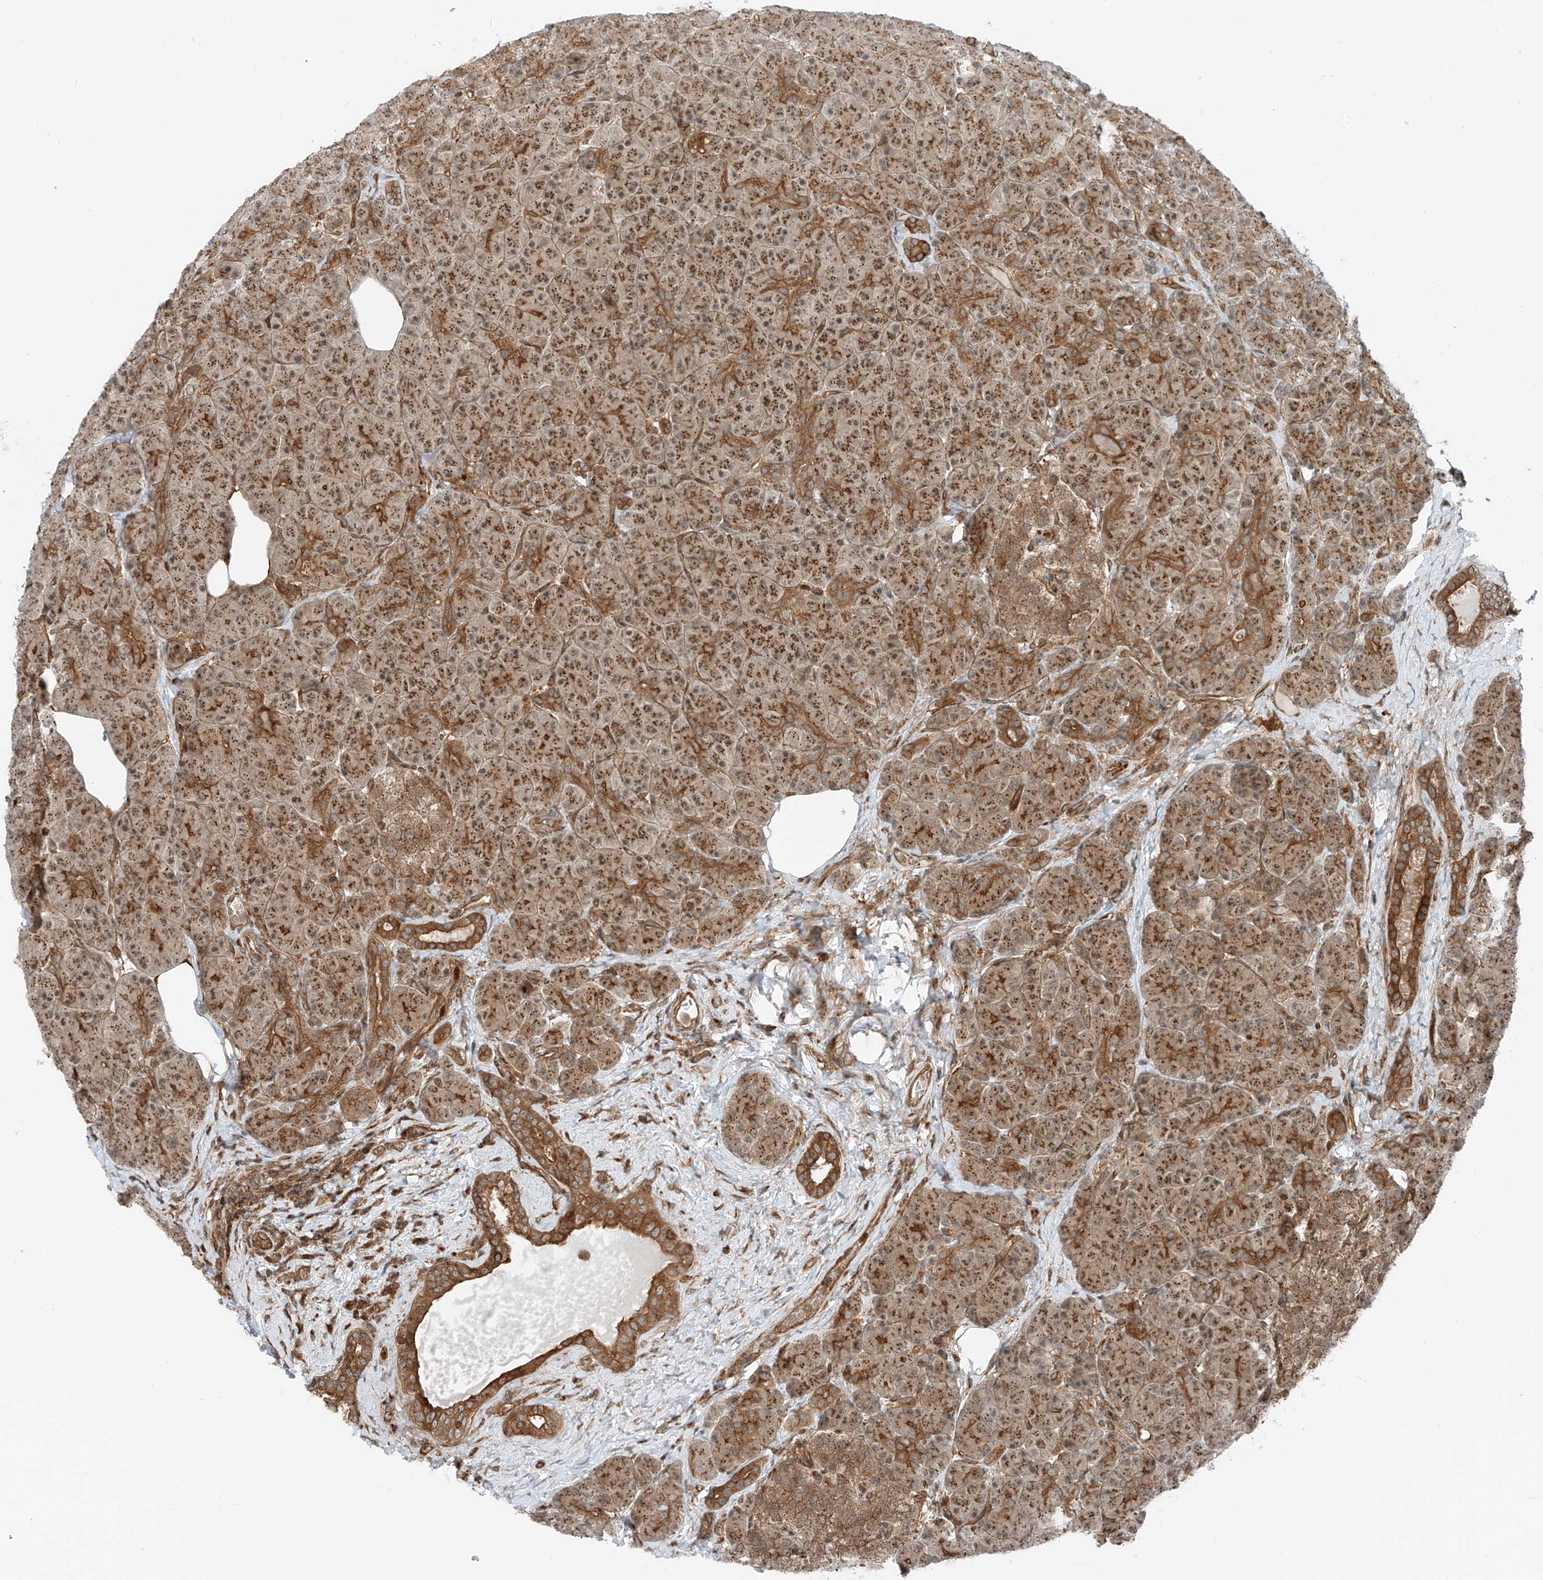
{"staining": {"intensity": "moderate", "quantity": ">75%", "location": "cytoplasmic/membranous"}, "tissue": "pancreas", "cell_type": "Exocrine glandular cells", "image_type": "normal", "snomed": [{"axis": "morphology", "description": "Normal tissue, NOS"}, {"axis": "topography", "description": "Pancreas"}], "caption": "A brown stain shows moderate cytoplasmic/membranous expression of a protein in exocrine glandular cells of benign pancreas.", "gene": "USP48", "patient": {"sex": "female", "age": 43}}